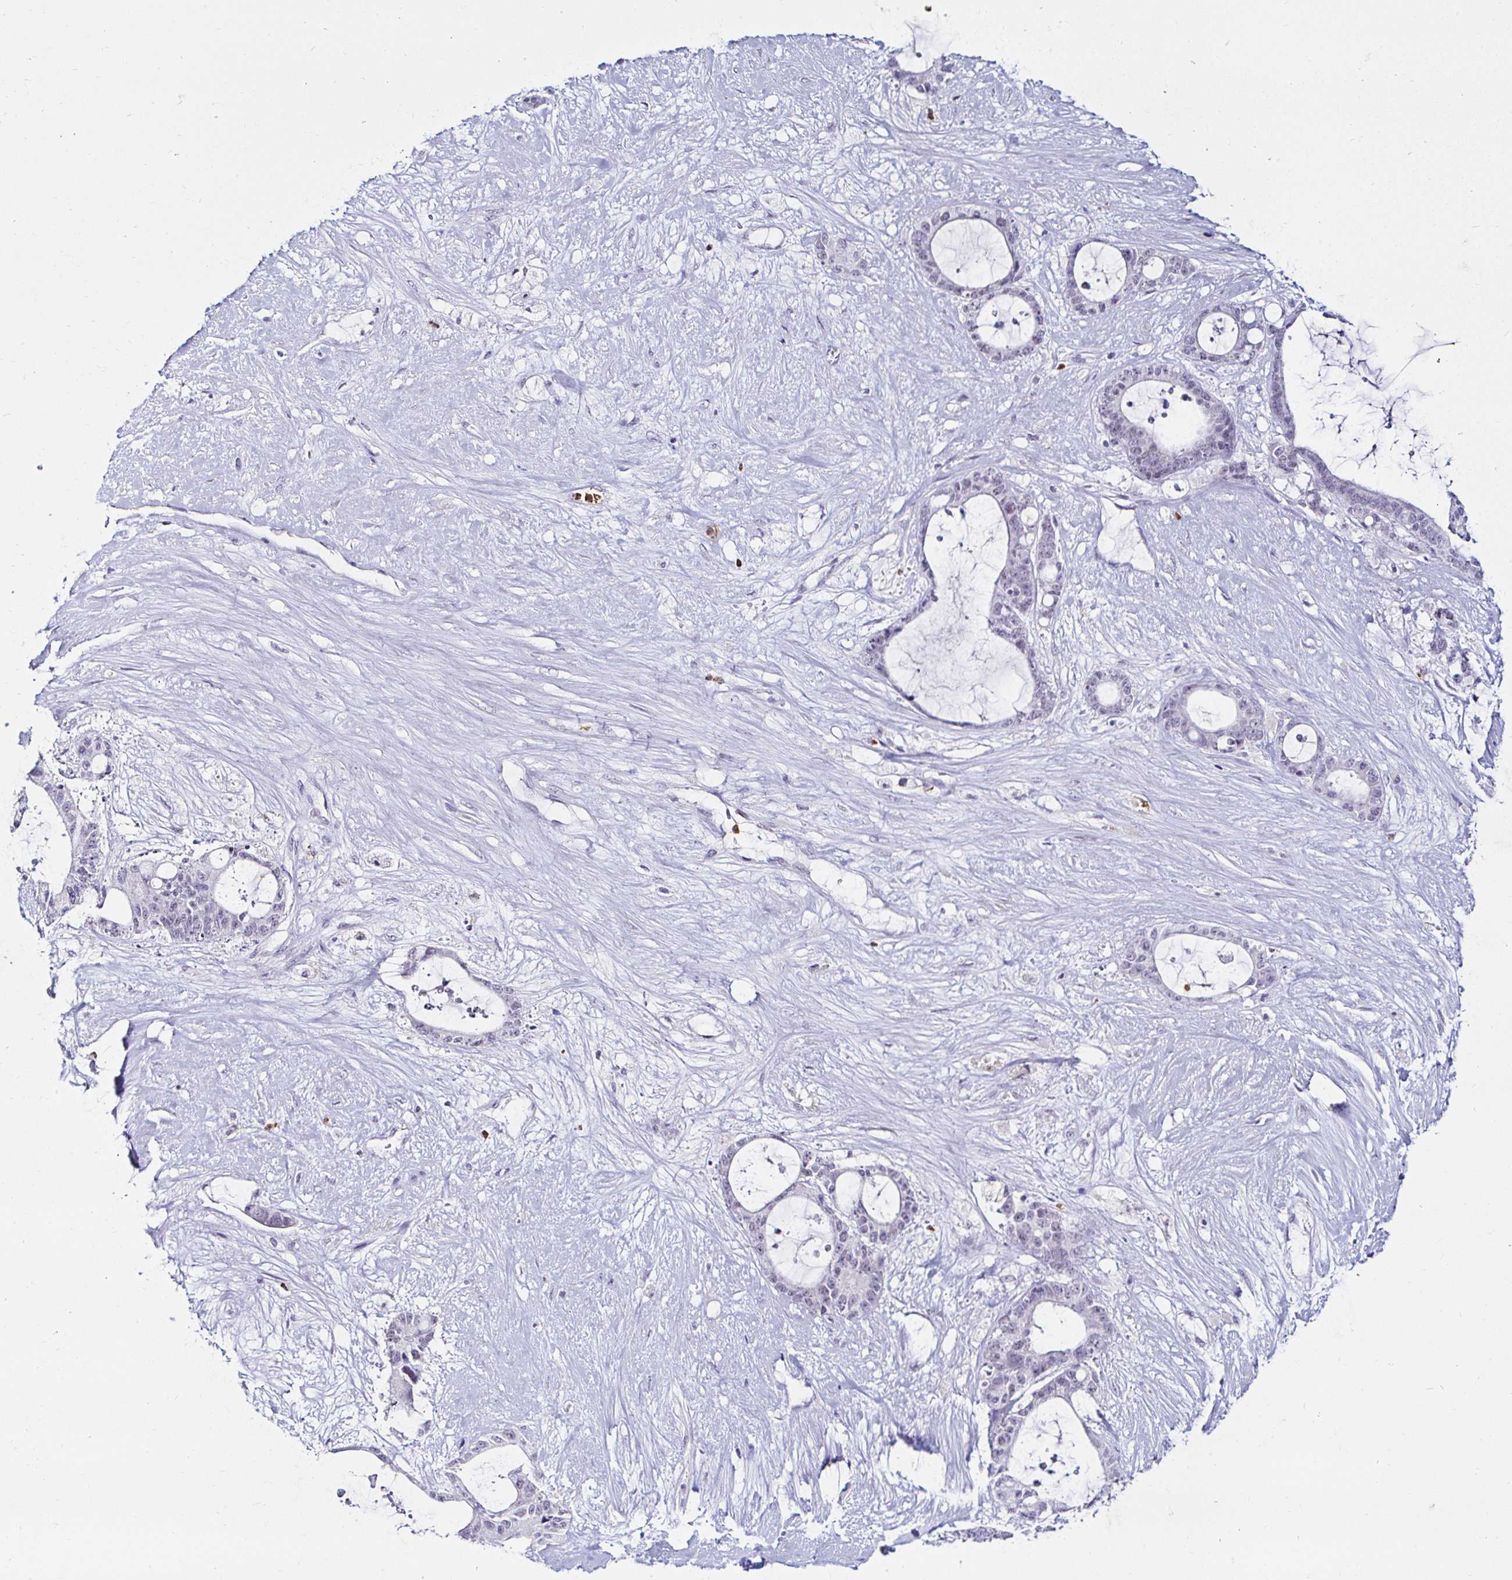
{"staining": {"intensity": "negative", "quantity": "none", "location": "none"}, "tissue": "liver cancer", "cell_type": "Tumor cells", "image_type": "cancer", "snomed": [{"axis": "morphology", "description": "Normal tissue, NOS"}, {"axis": "morphology", "description": "Cholangiocarcinoma"}, {"axis": "topography", "description": "Liver"}, {"axis": "topography", "description": "Peripheral nerve tissue"}], "caption": "Immunohistochemistry (IHC) photomicrograph of neoplastic tissue: liver cholangiocarcinoma stained with DAB (3,3'-diaminobenzidine) exhibits no significant protein positivity in tumor cells.", "gene": "CYBB", "patient": {"sex": "female", "age": 73}}